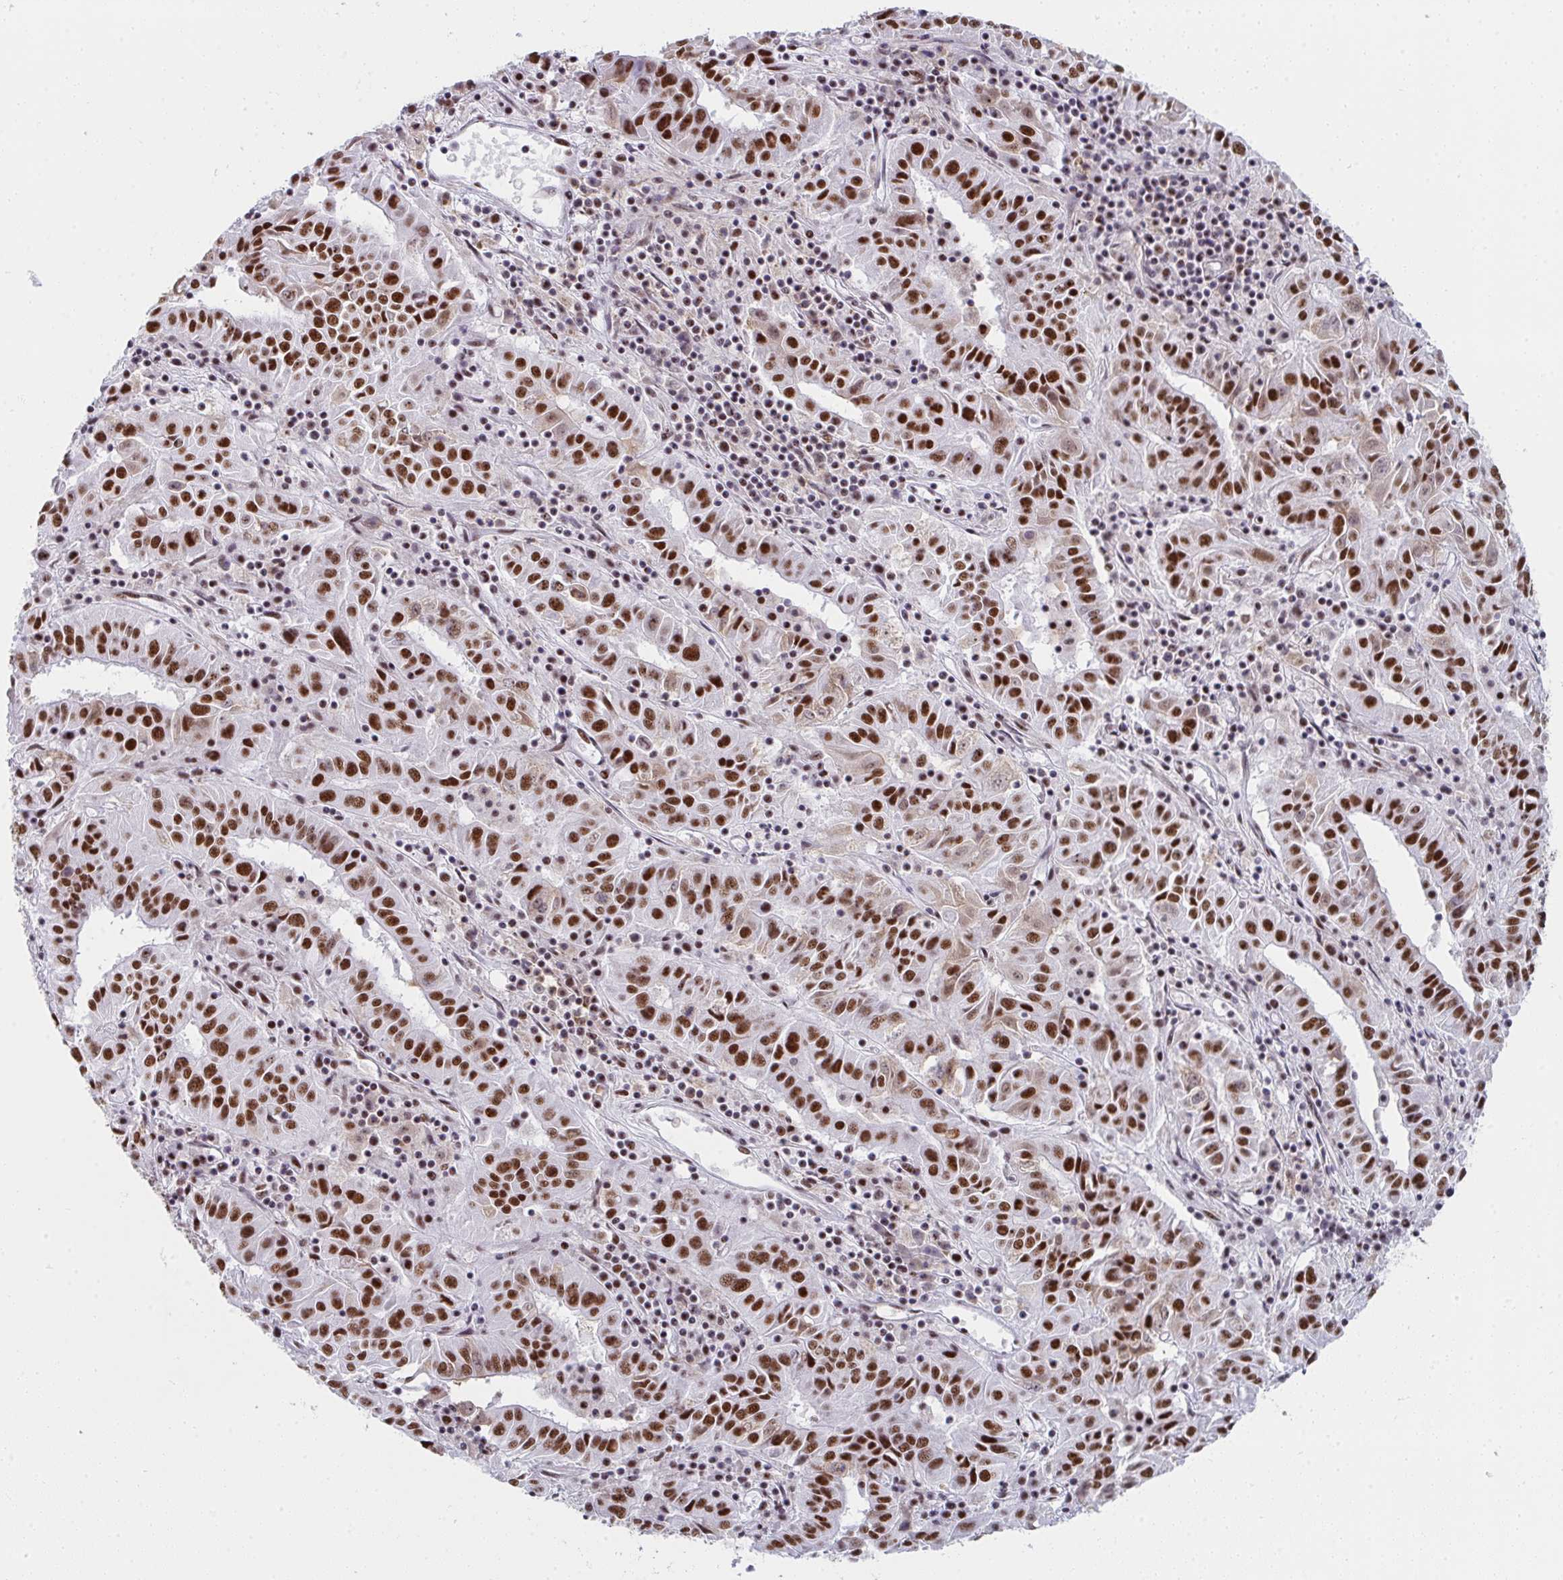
{"staining": {"intensity": "strong", "quantity": ">75%", "location": "nuclear"}, "tissue": "pancreatic cancer", "cell_type": "Tumor cells", "image_type": "cancer", "snomed": [{"axis": "morphology", "description": "Adenocarcinoma, NOS"}, {"axis": "topography", "description": "Pancreas"}], "caption": "Human pancreatic cancer (adenocarcinoma) stained for a protein (brown) demonstrates strong nuclear positive expression in approximately >75% of tumor cells.", "gene": "SNRNP70", "patient": {"sex": "male", "age": 63}}